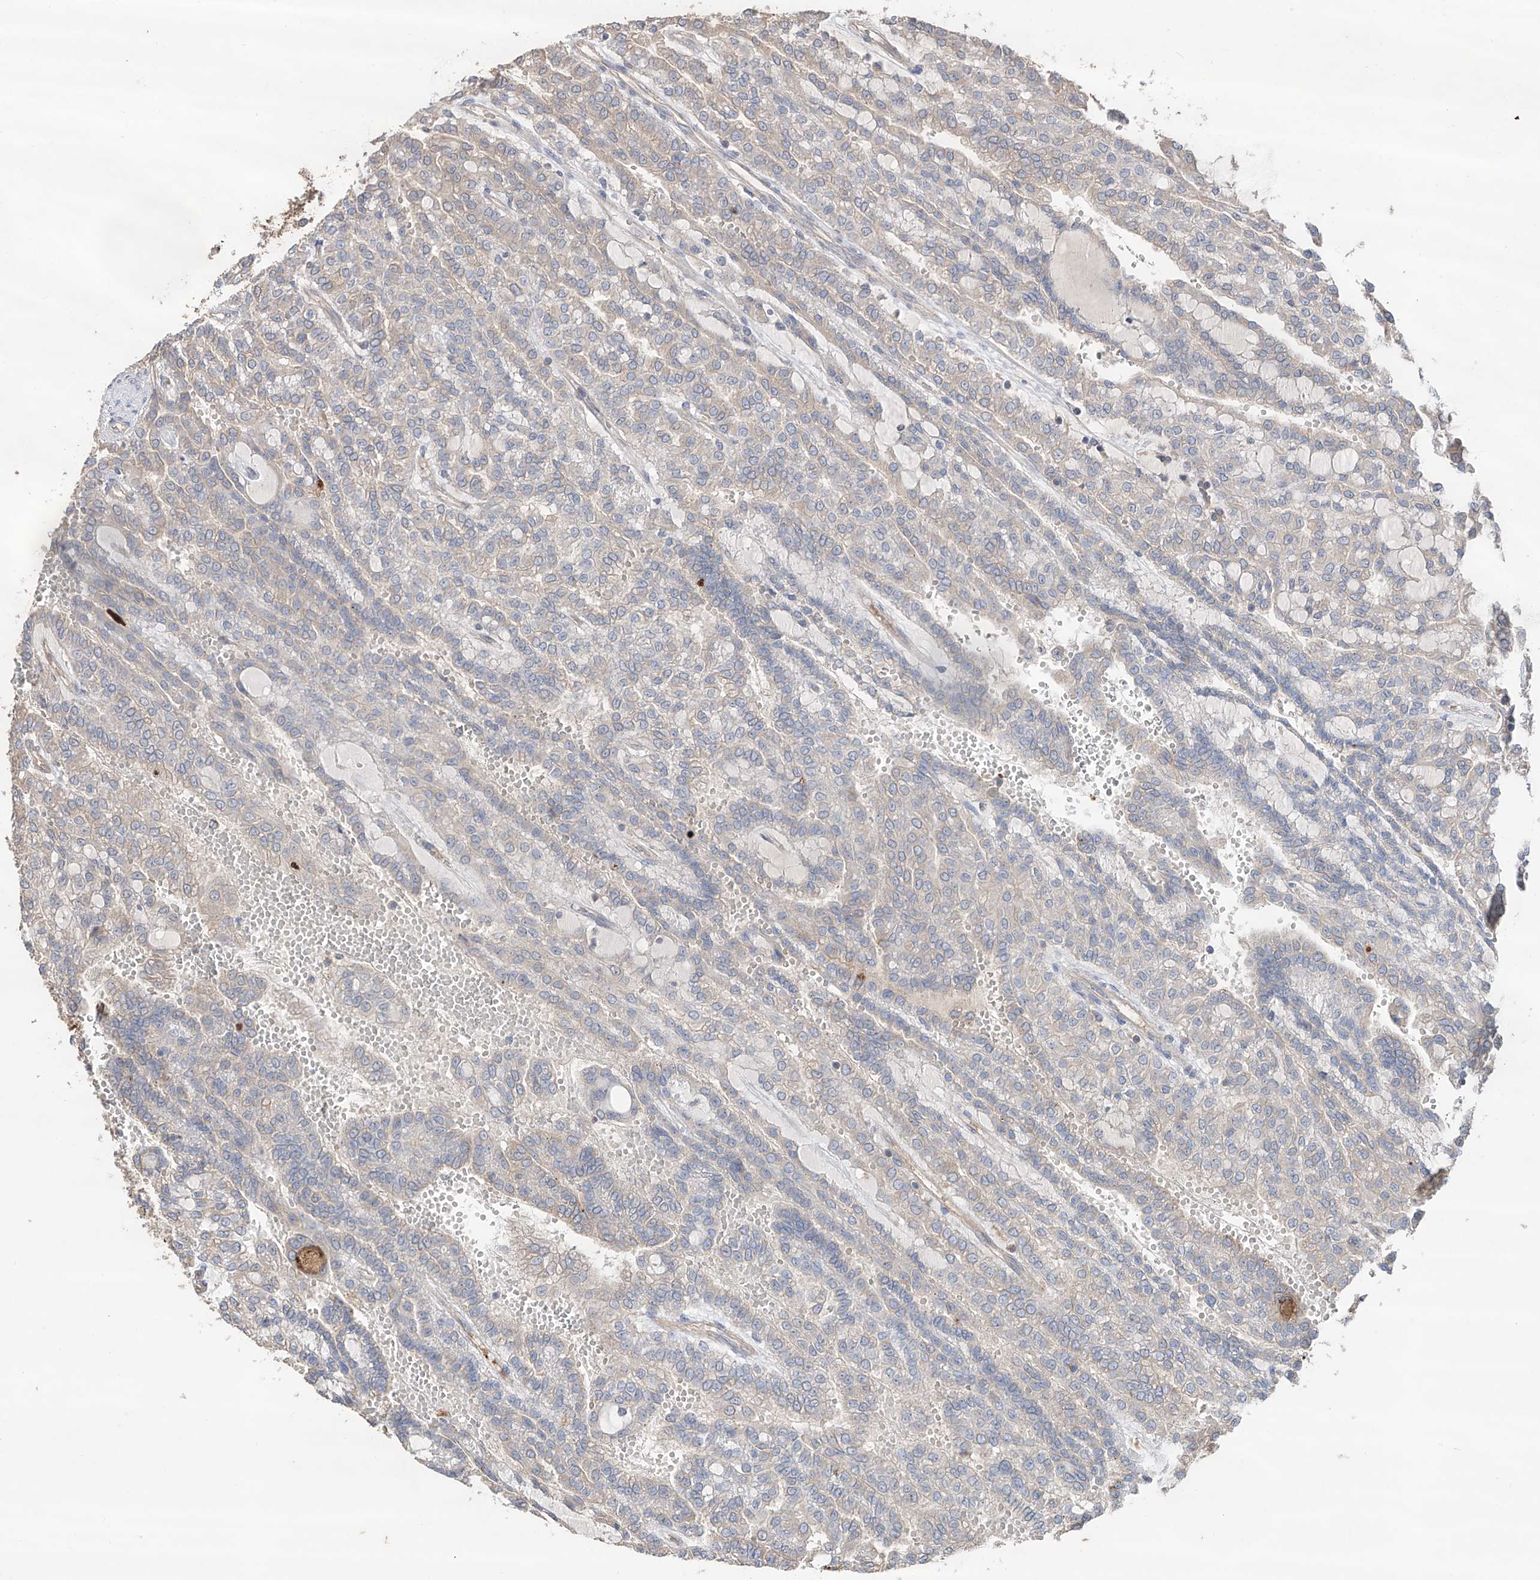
{"staining": {"intensity": "negative", "quantity": "none", "location": "none"}, "tissue": "renal cancer", "cell_type": "Tumor cells", "image_type": "cancer", "snomed": [{"axis": "morphology", "description": "Adenocarcinoma, NOS"}, {"axis": "topography", "description": "Kidney"}], "caption": "Immunohistochemical staining of human adenocarcinoma (renal) reveals no significant expression in tumor cells.", "gene": "EDN1", "patient": {"sex": "male", "age": 63}}